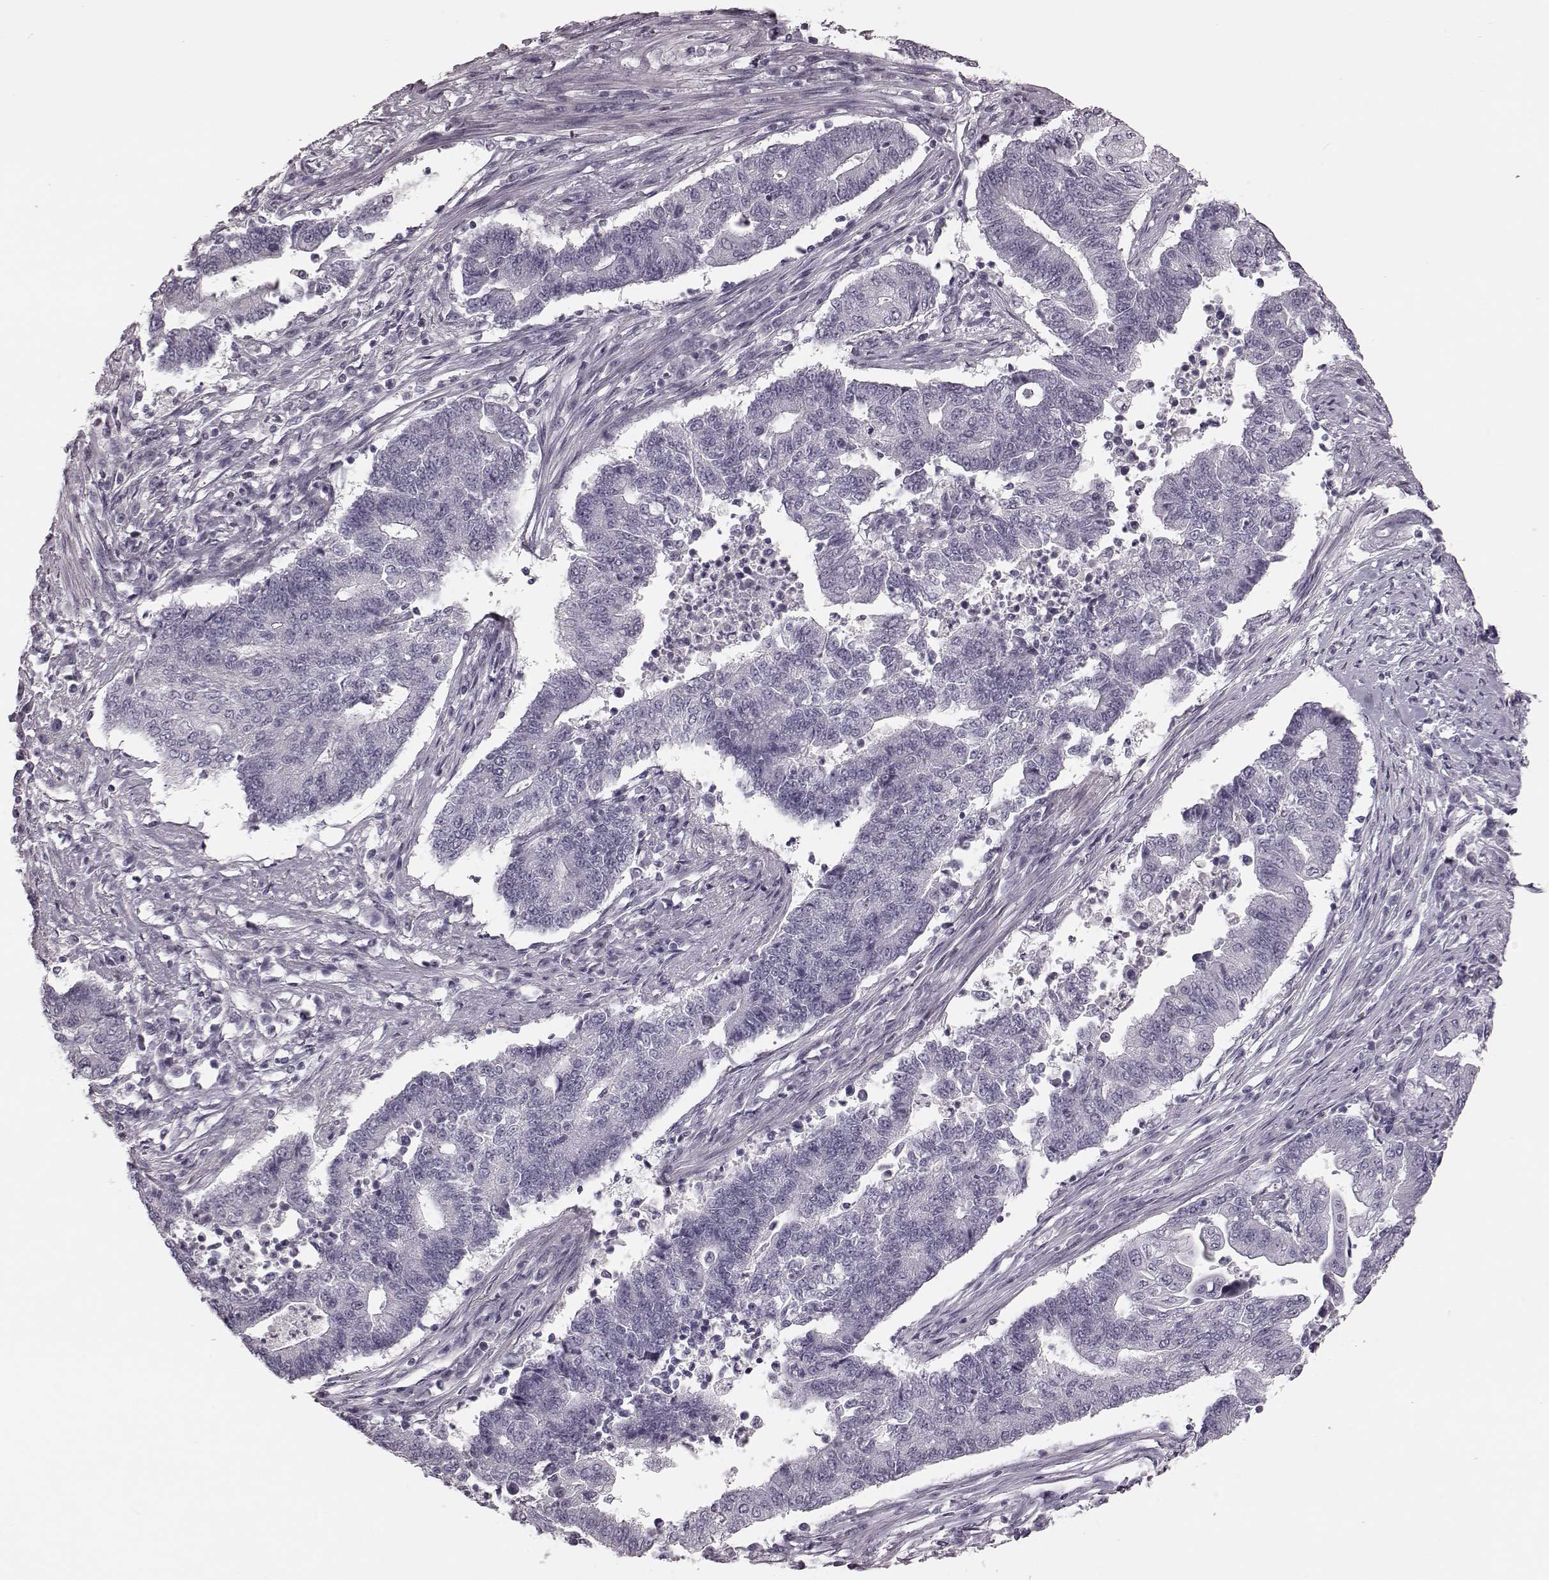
{"staining": {"intensity": "negative", "quantity": "none", "location": "none"}, "tissue": "endometrial cancer", "cell_type": "Tumor cells", "image_type": "cancer", "snomed": [{"axis": "morphology", "description": "Adenocarcinoma, NOS"}, {"axis": "topography", "description": "Uterus"}, {"axis": "topography", "description": "Endometrium"}], "caption": "The image exhibits no significant positivity in tumor cells of endometrial cancer.", "gene": "ZNF433", "patient": {"sex": "female", "age": 54}}